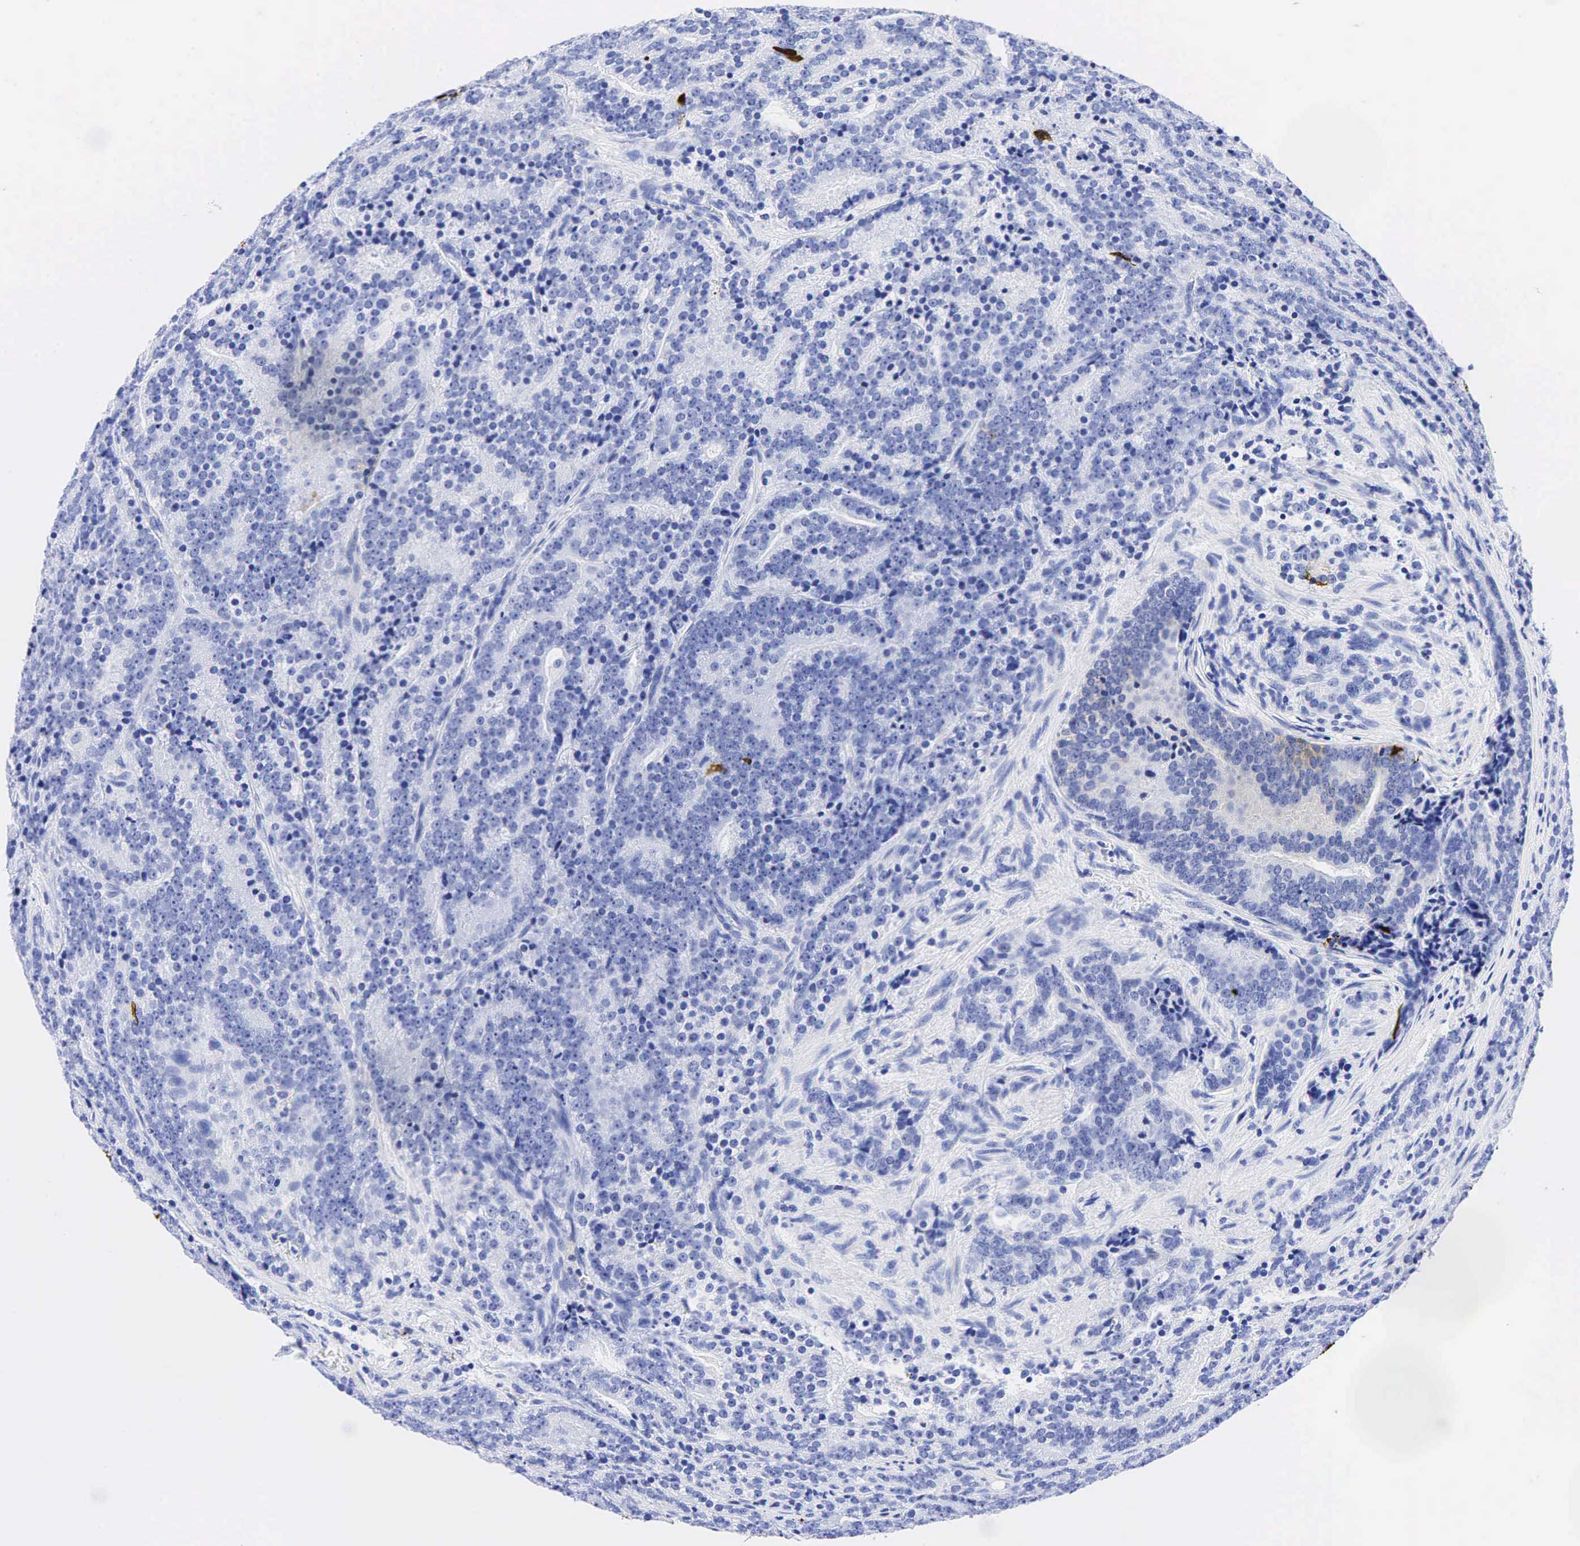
{"staining": {"intensity": "negative", "quantity": "none", "location": "none"}, "tissue": "prostate cancer", "cell_type": "Tumor cells", "image_type": "cancer", "snomed": [{"axis": "morphology", "description": "Adenocarcinoma, Medium grade"}, {"axis": "topography", "description": "Prostate"}], "caption": "Histopathology image shows no significant protein staining in tumor cells of prostate medium-grade adenocarcinoma.", "gene": "CHGA", "patient": {"sex": "male", "age": 65}}